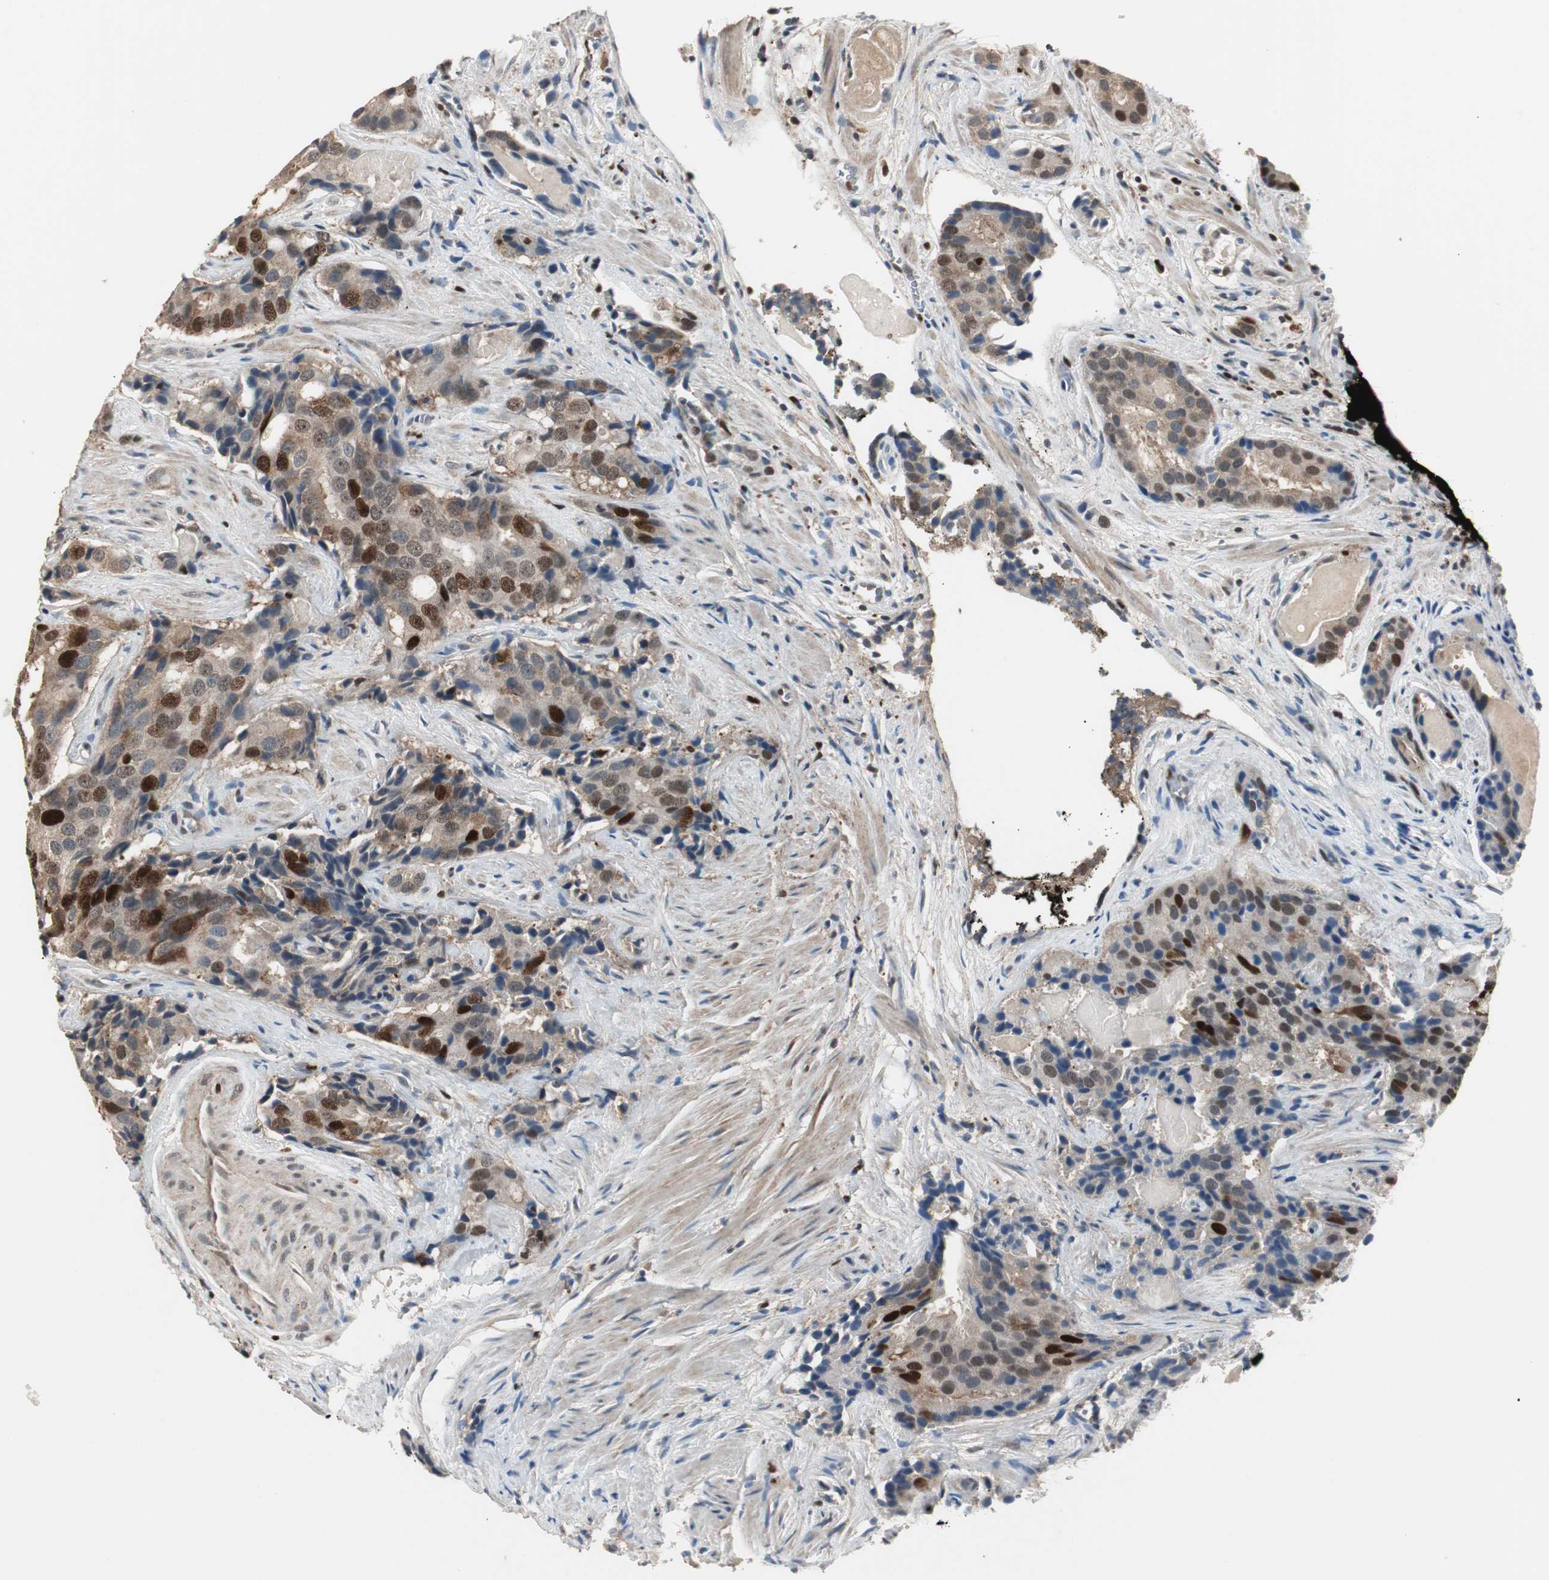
{"staining": {"intensity": "strong", "quantity": "<25%", "location": "nuclear"}, "tissue": "prostate cancer", "cell_type": "Tumor cells", "image_type": "cancer", "snomed": [{"axis": "morphology", "description": "Adenocarcinoma, High grade"}, {"axis": "topography", "description": "Prostate"}], "caption": "A brown stain labels strong nuclear positivity of a protein in prostate adenocarcinoma (high-grade) tumor cells.", "gene": "FEN1", "patient": {"sex": "male", "age": 58}}